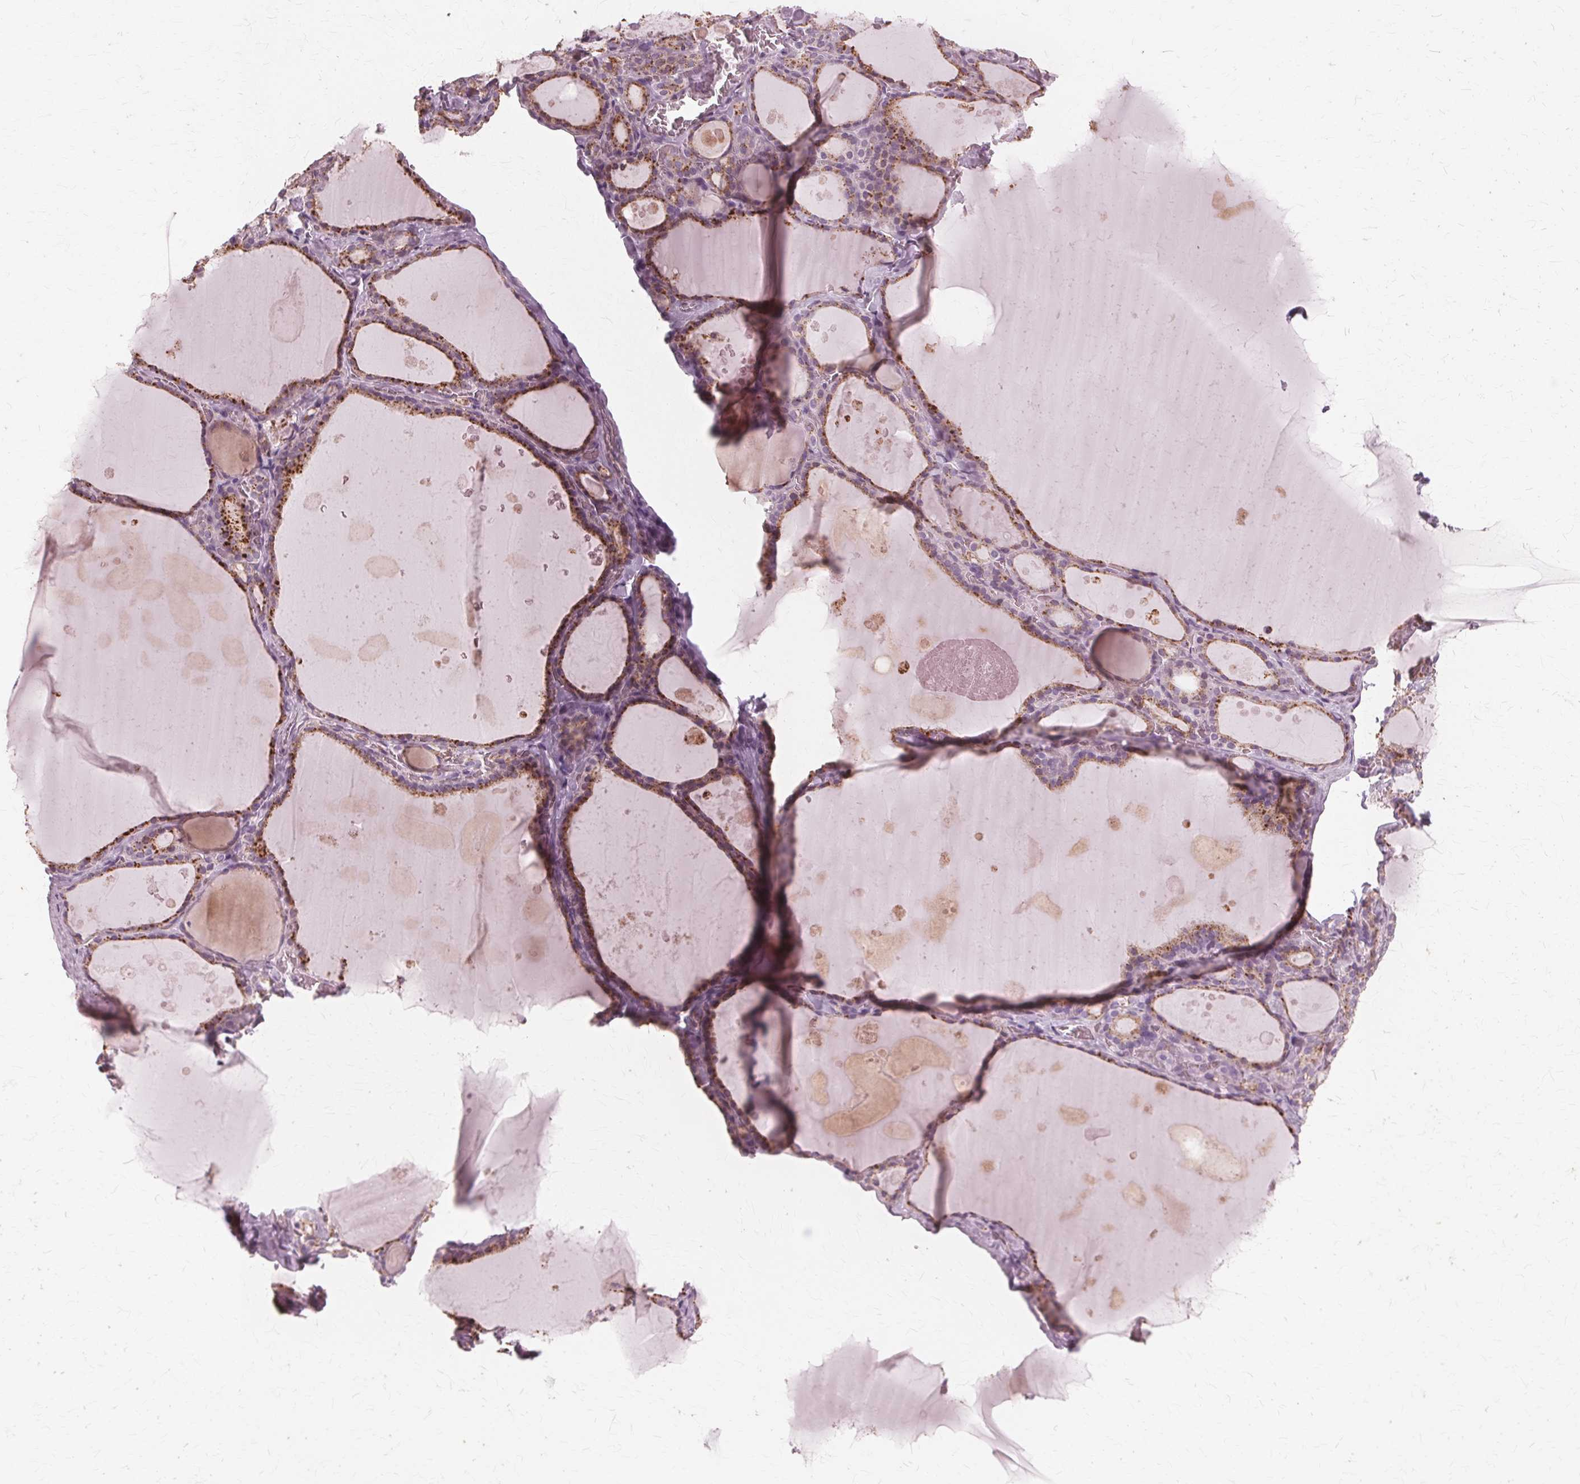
{"staining": {"intensity": "moderate", "quantity": ">75%", "location": "cytoplasmic/membranous"}, "tissue": "thyroid gland", "cell_type": "Glandular cells", "image_type": "normal", "snomed": [{"axis": "morphology", "description": "Normal tissue, NOS"}, {"axis": "topography", "description": "Thyroid gland"}], "caption": "Glandular cells show medium levels of moderate cytoplasmic/membranous expression in approximately >75% of cells in unremarkable human thyroid gland. (DAB (3,3'-diaminobenzidine) IHC with brightfield microscopy, high magnification).", "gene": "DNASE2", "patient": {"sex": "male", "age": 56}}